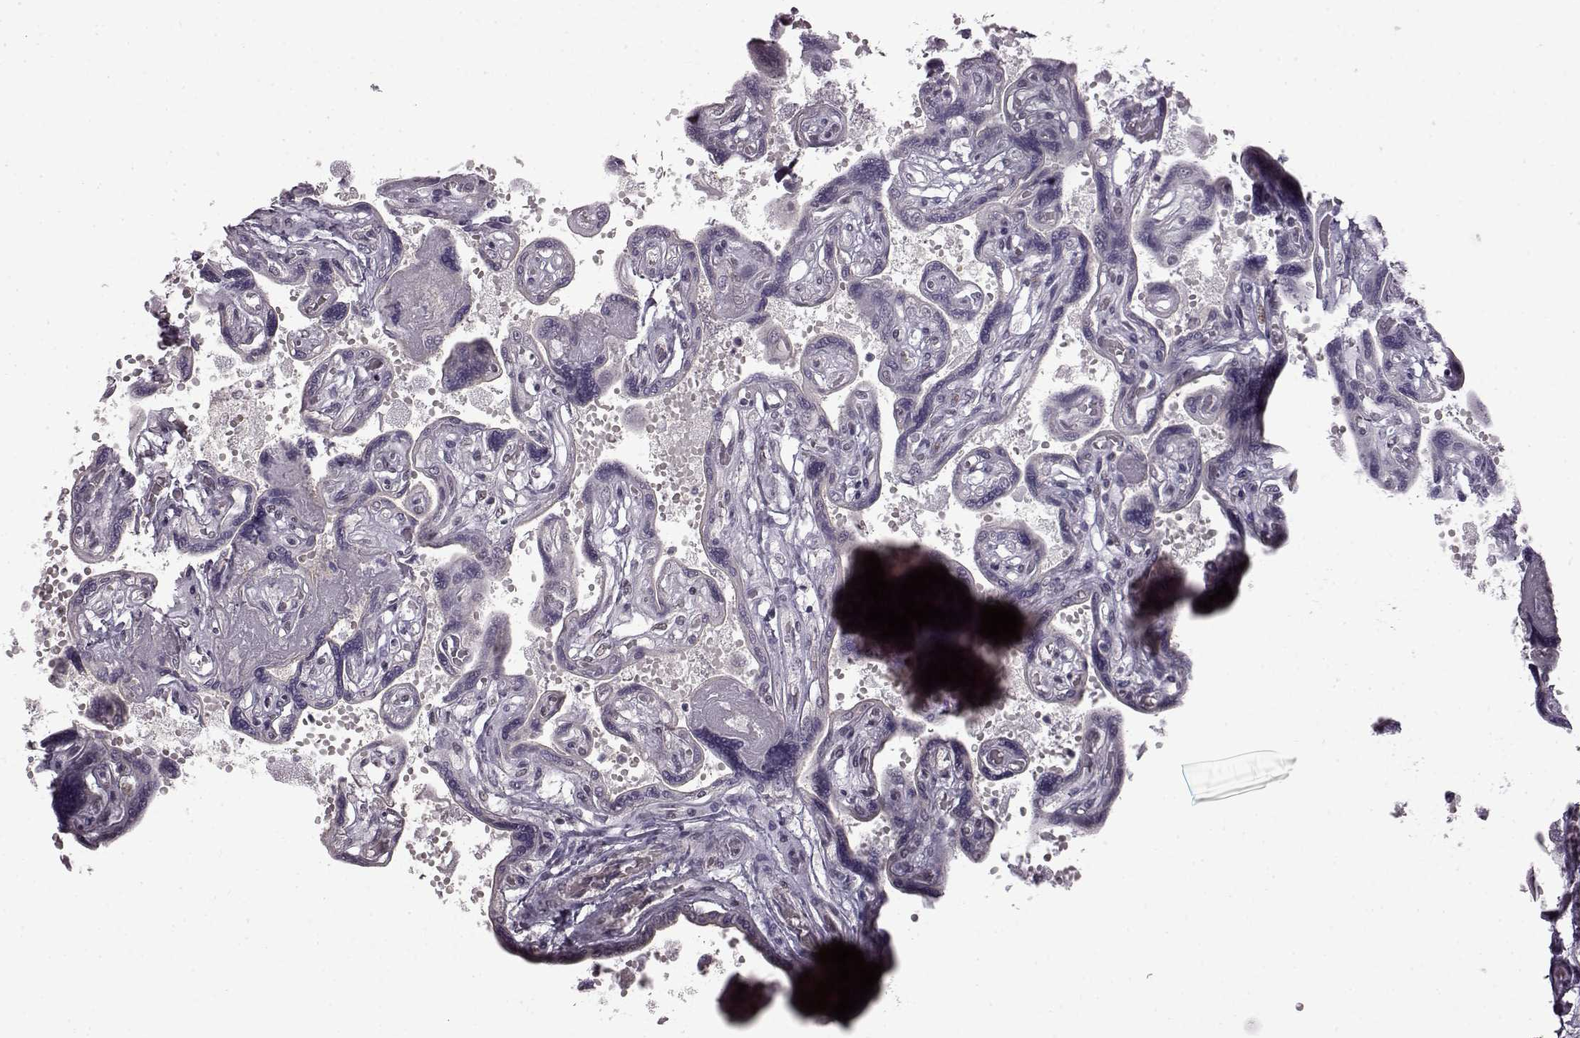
{"staining": {"intensity": "negative", "quantity": "none", "location": "none"}, "tissue": "placenta", "cell_type": "Decidual cells", "image_type": "normal", "snomed": [{"axis": "morphology", "description": "Normal tissue, NOS"}, {"axis": "topography", "description": "Placenta"}], "caption": "DAB immunohistochemical staining of normal placenta displays no significant positivity in decidual cells.", "gene": "SYNPO2", "patient": {"sex": "female", "age": 32}}